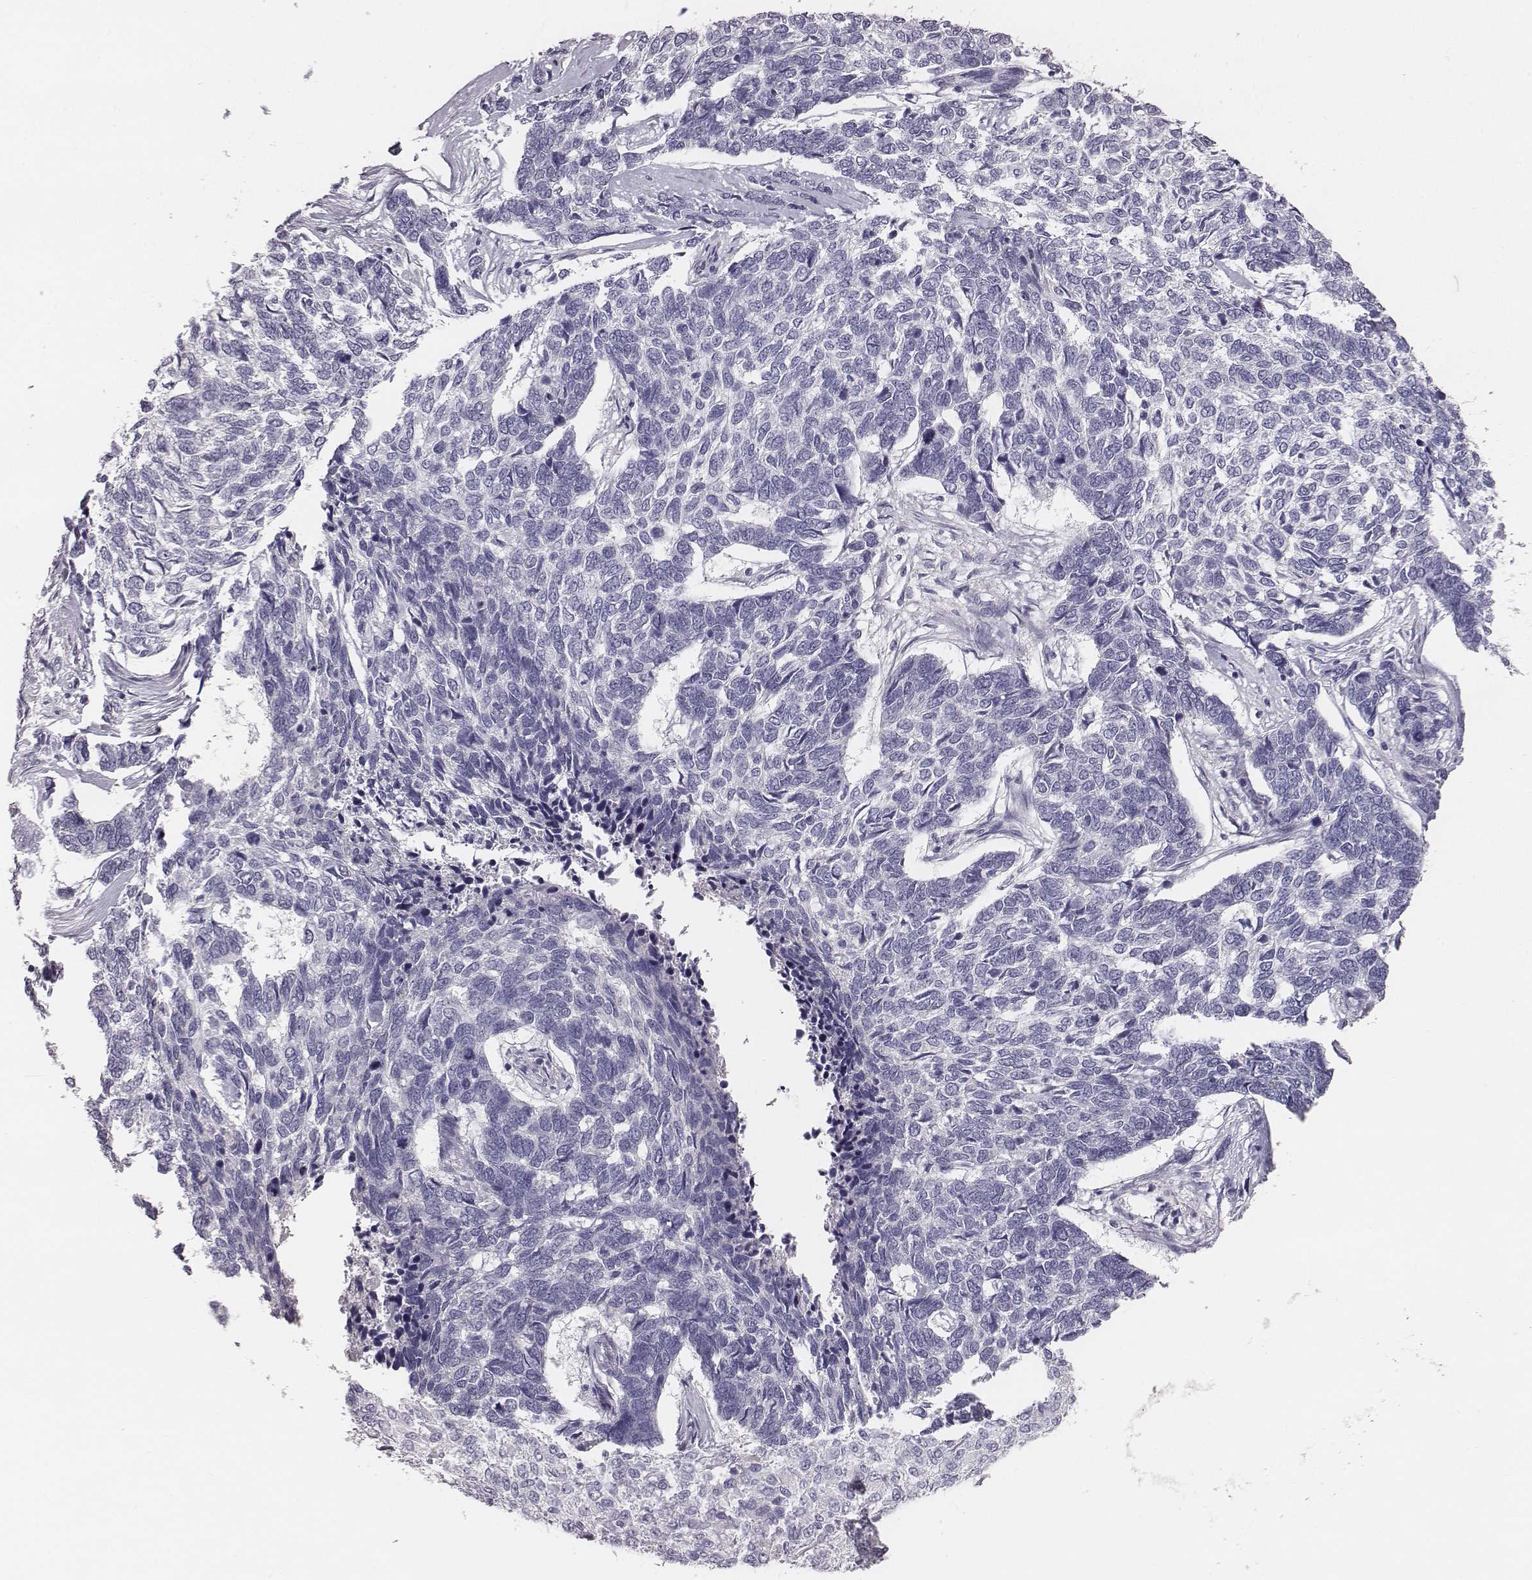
{"staining": {"intensity": "negative", "quantity": "none", "location": "none"}, "tissue": "skin cancer", "cell_type": "Tumor cells", "image_type": "cancer", "snomed": [{"axis": "morphology", "description": "Basal cell carcinoma"}, {"axis": "topography", "description": "Skin"}], "caption": "This is a micrograph of IHC staining of skin cancer (basal cell carcinoma), which shows no staining in tumor cells.", "gene": "MYH6", "patient": {"sex": "female", "age": 65}}